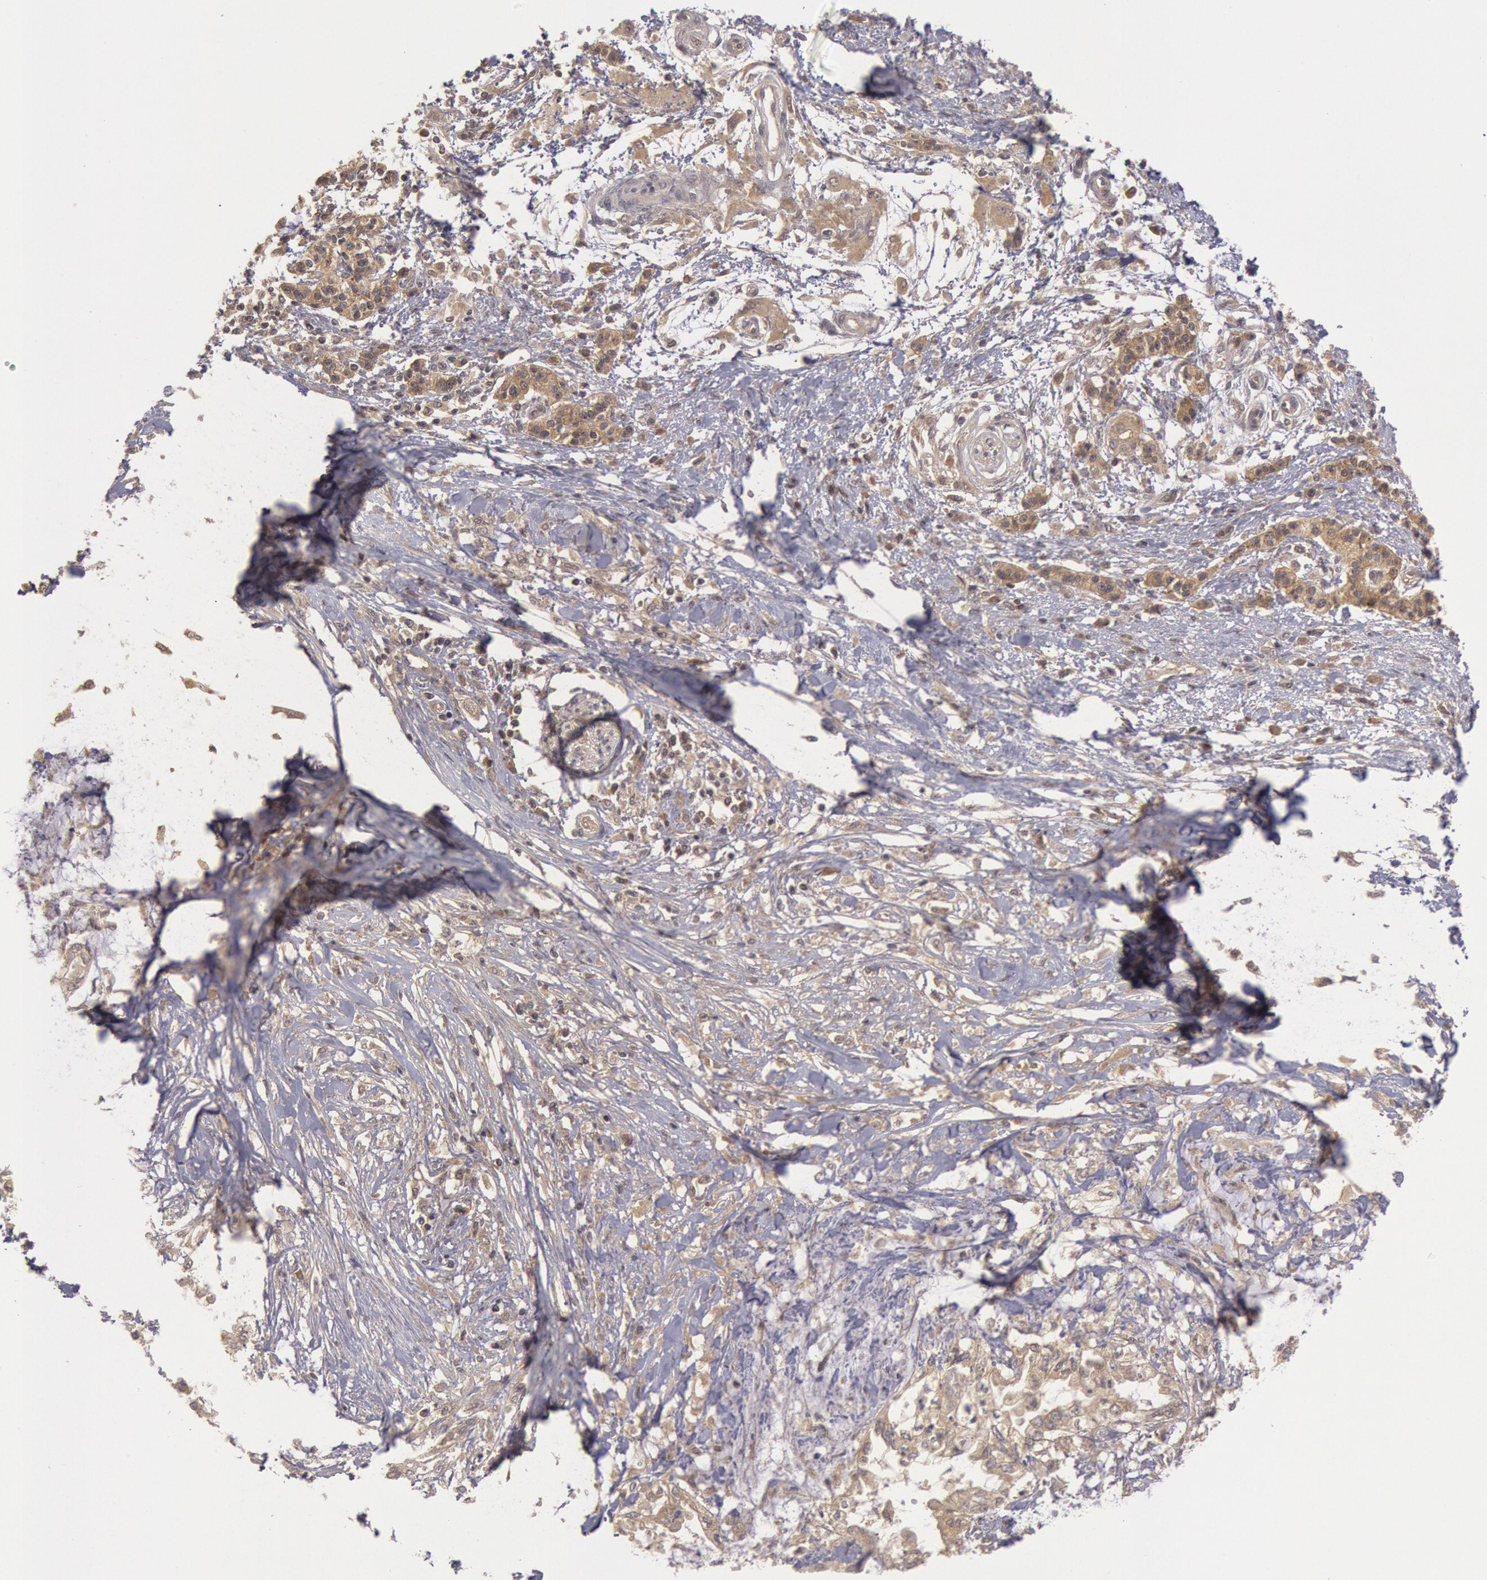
{"staining": {"intensity": "weak", "quantity": ">75%", "location": "cytoplasmic/membranous"}, "tissue": "pancreatic cancer", "cell_type": "Tumor cells", "image_type": "cancer", "snomed": [{"axis": "morphology", "description": "Adenocarcinoma, NOS"}, {"axis": "topography", "description": "Pancreas"}], "caption": "This histopathology image shows adenocarcinoma (pancreatic) stained with immunohistochemistry to label a protein in brown. The cytoplasmic/membranous of tumor cells show weak positivity for the protein. Nuclei are counter-stained blue.", "gene": "BRAF", "patient": {"sex": "female", "age": 64}}